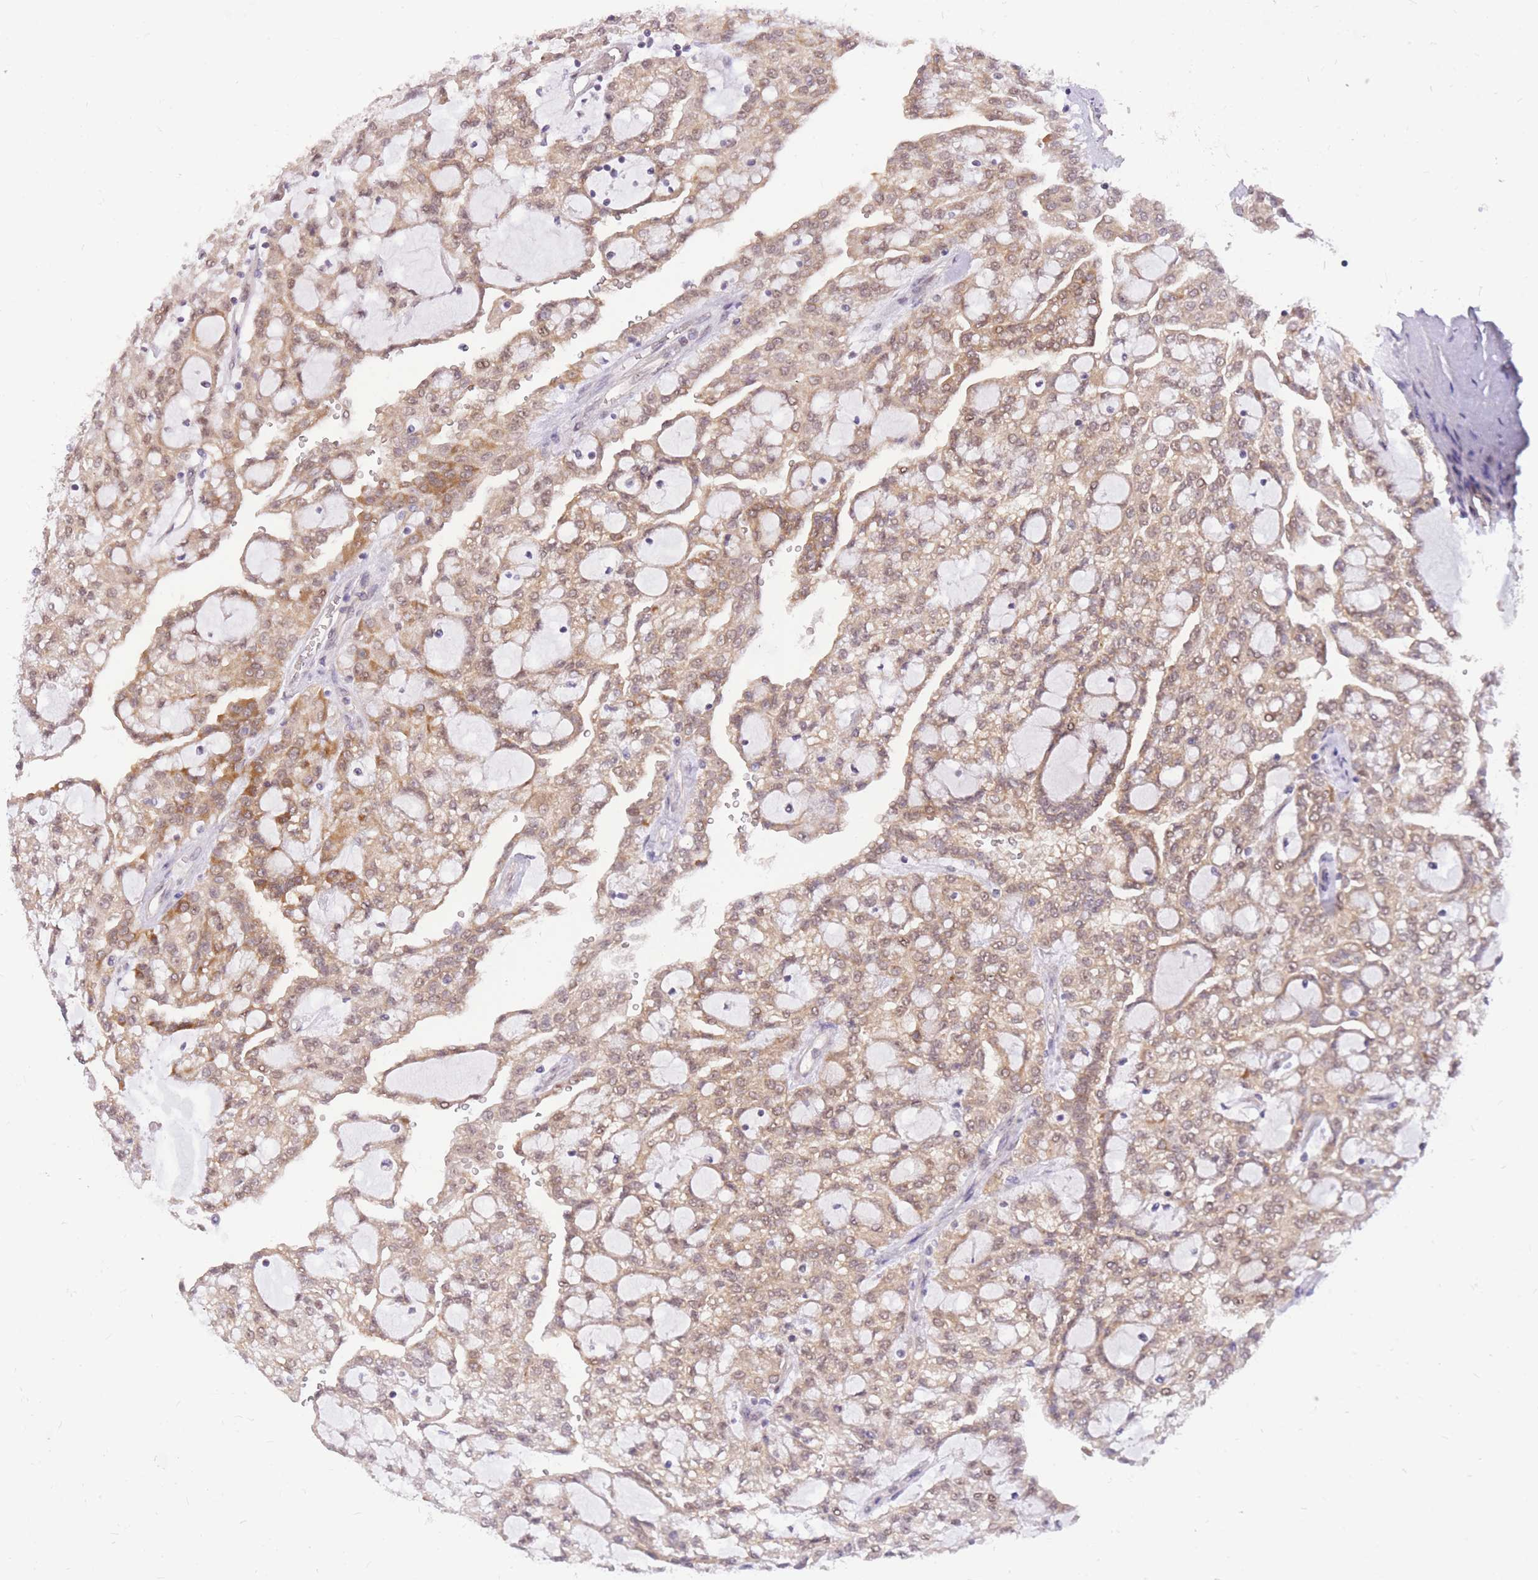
{"staining": {"intensity": "moderate", "quantity": ">75%", "location": "cytoplasmic/membranous,nuclear"}, "tissue": "renal cancer", "cell_type": "Tumor cells", "image_type": "cancer", "snomed": [{"axis": "morphology", "description": "Adenocarcinoma, NOS"}, {"axis": "topography", "description": "Kidney"}], "caption": "A medium amount of moderate cytoplasmic/membranous and nuclear expression is appreciated in approximately >75% of tumor cells in renal adenocarcinoma tissue.", "gene": "MINDY2", "patient": {"sex": "male", "age": 63}}